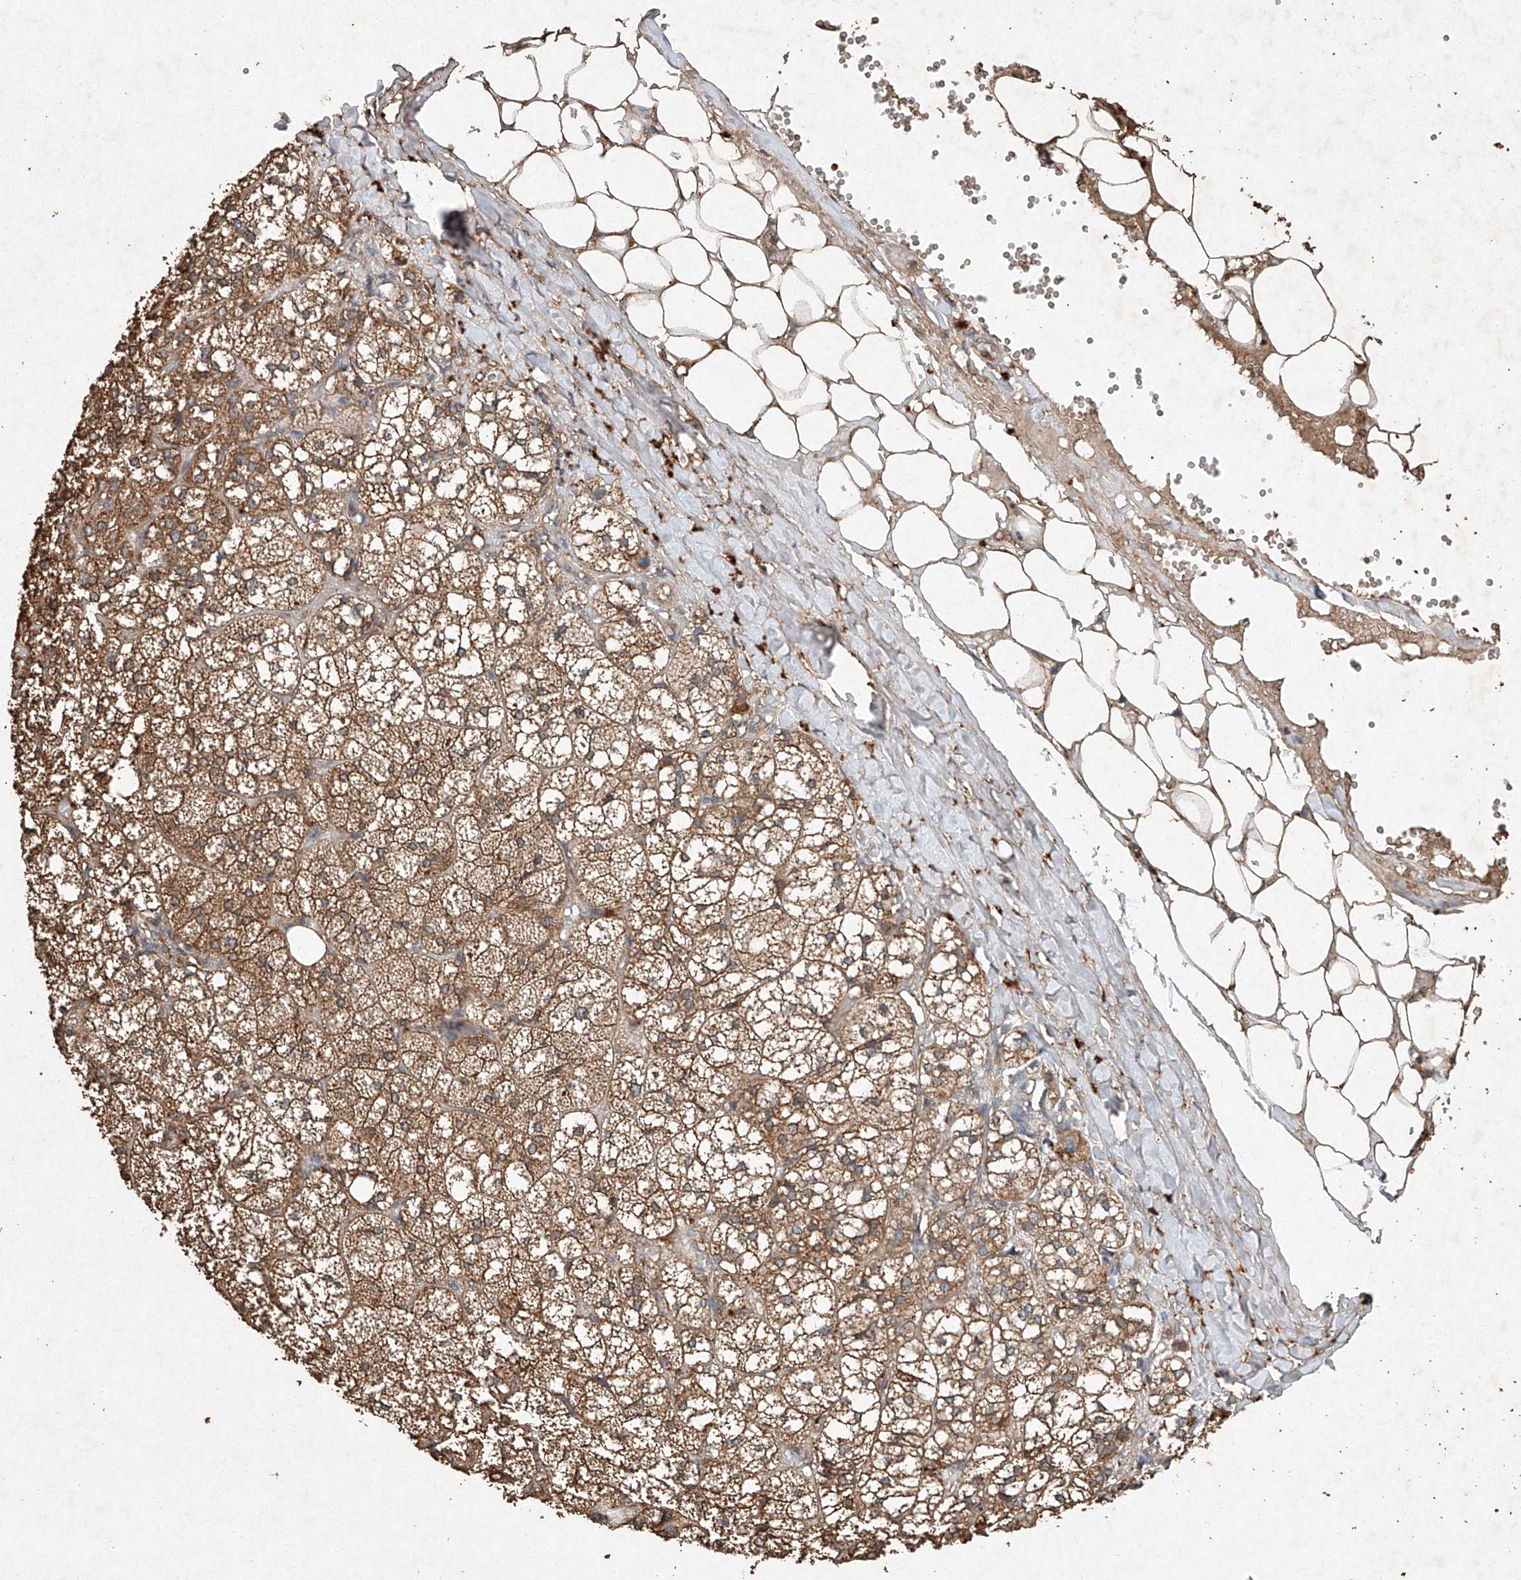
{"staining": {"intensity": "moderate", "quantity": ">75%", "location": "cytoplasmic/membranous"}, "tissue": "adrenal gland", "cell_type": "Glandular cells", "image_type": "normal", "snomed": [{"axis": "morphology", "description": "Normal tissue, NOS"}, {"axis": "topography", "description": "Adrenal gland"}], "caption": "Protein staining of normal adrenal gland reveals moderate cytoplasmic/membranous positivity in approximately >75% of glandular cells. (IHC, brightfield microscopy, high magnification).", "gene": "STK3", "patient": {"sex": "female", "age": 61}}